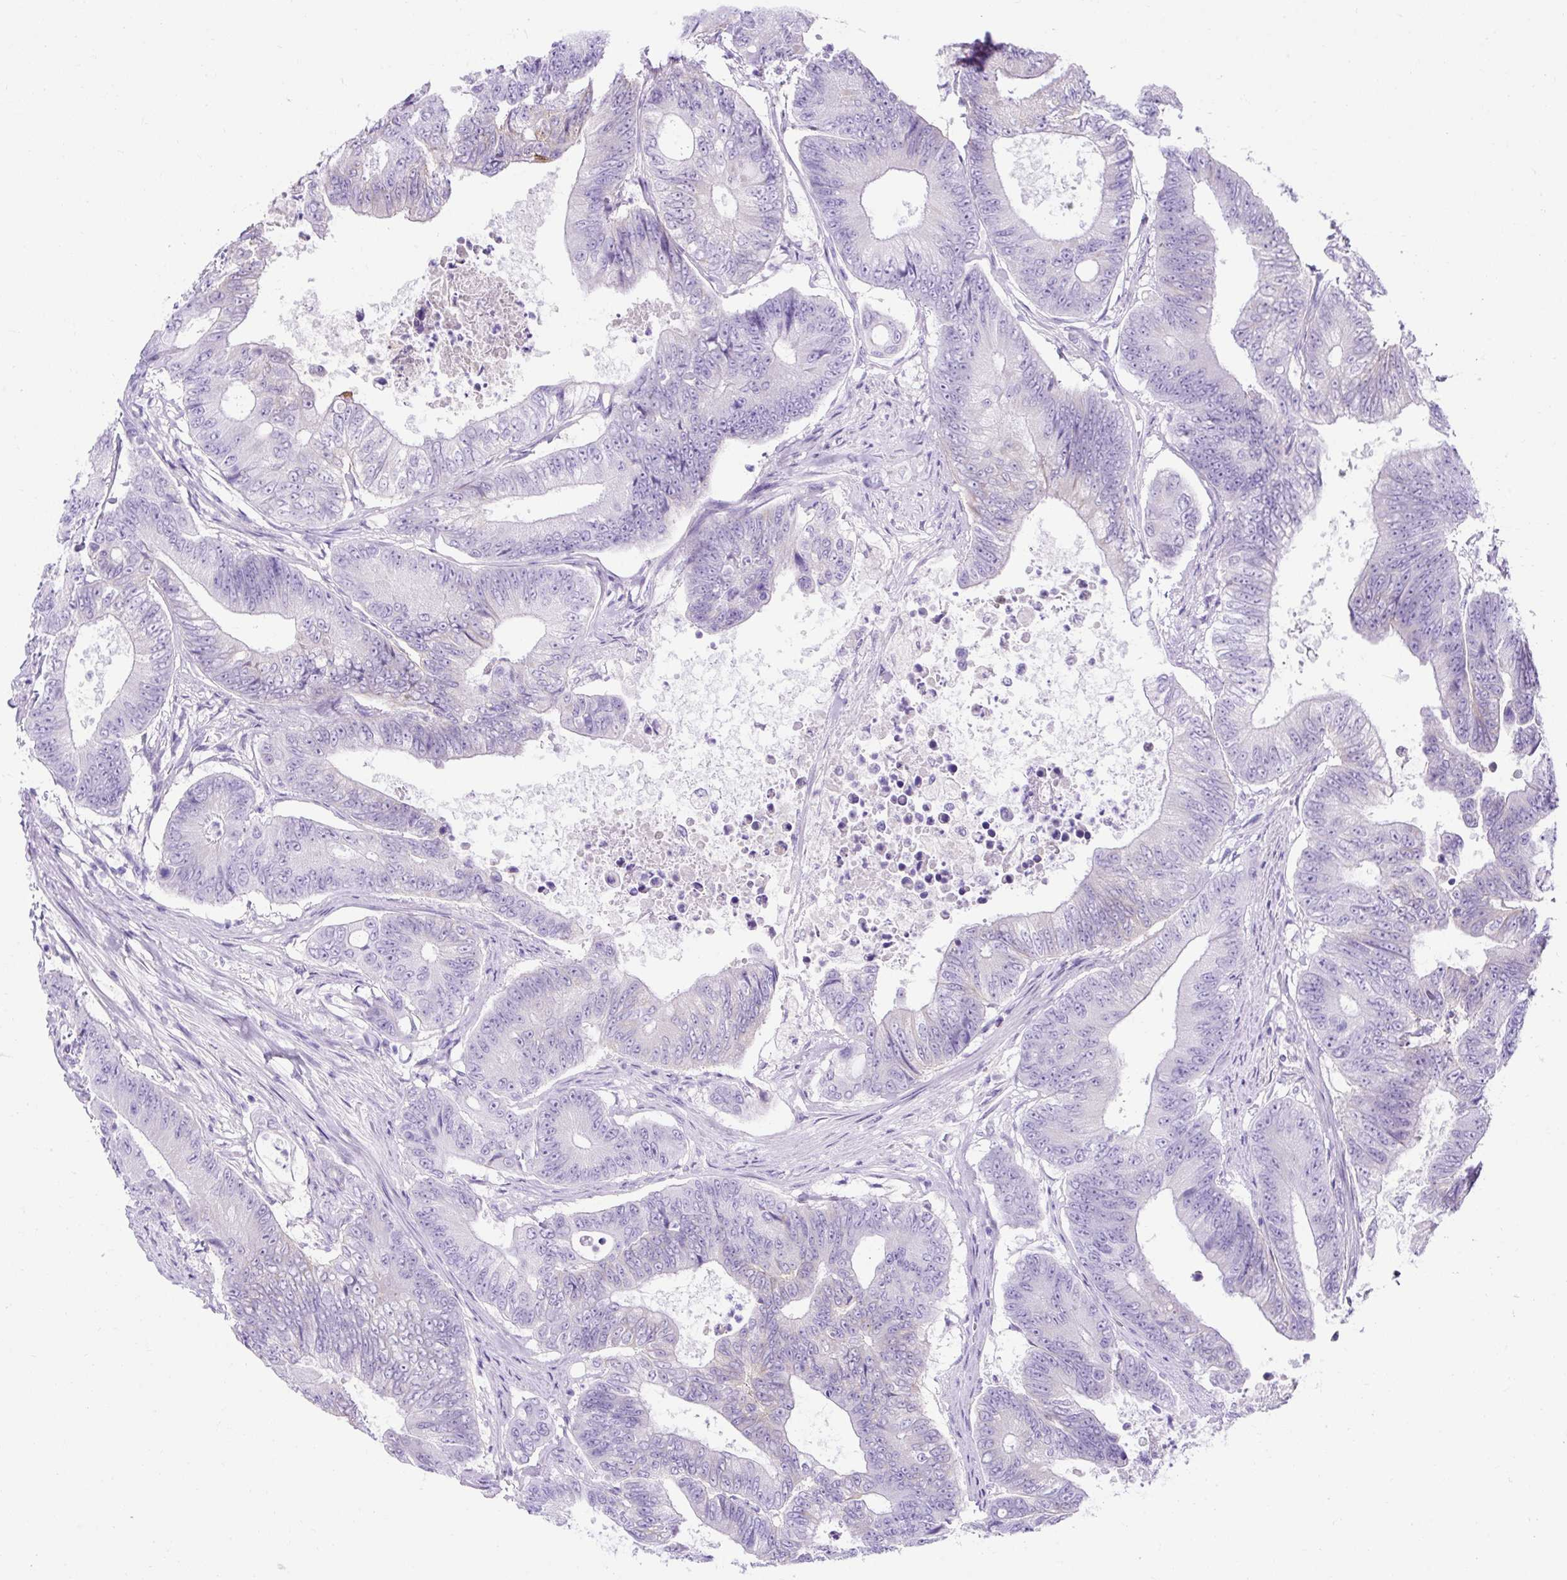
{"staining": {"intensity": "negative", "quantity": "none", "location": "none"}, "tissue": "colorectal cancer", "cell_type": "Tumor cells", "image_type": "cancer", "snomed": [{"axis": "morphology", "description": "Adenocarcinoma, NOS"}, {"axis": "topography", "description": "Colon"}], "caption": "IHC of human adenocarcinoma (colorectal) shows no staining in tumor cells.", "gene": "KRT12", "patient": {"sex": "female", "age": 48}}